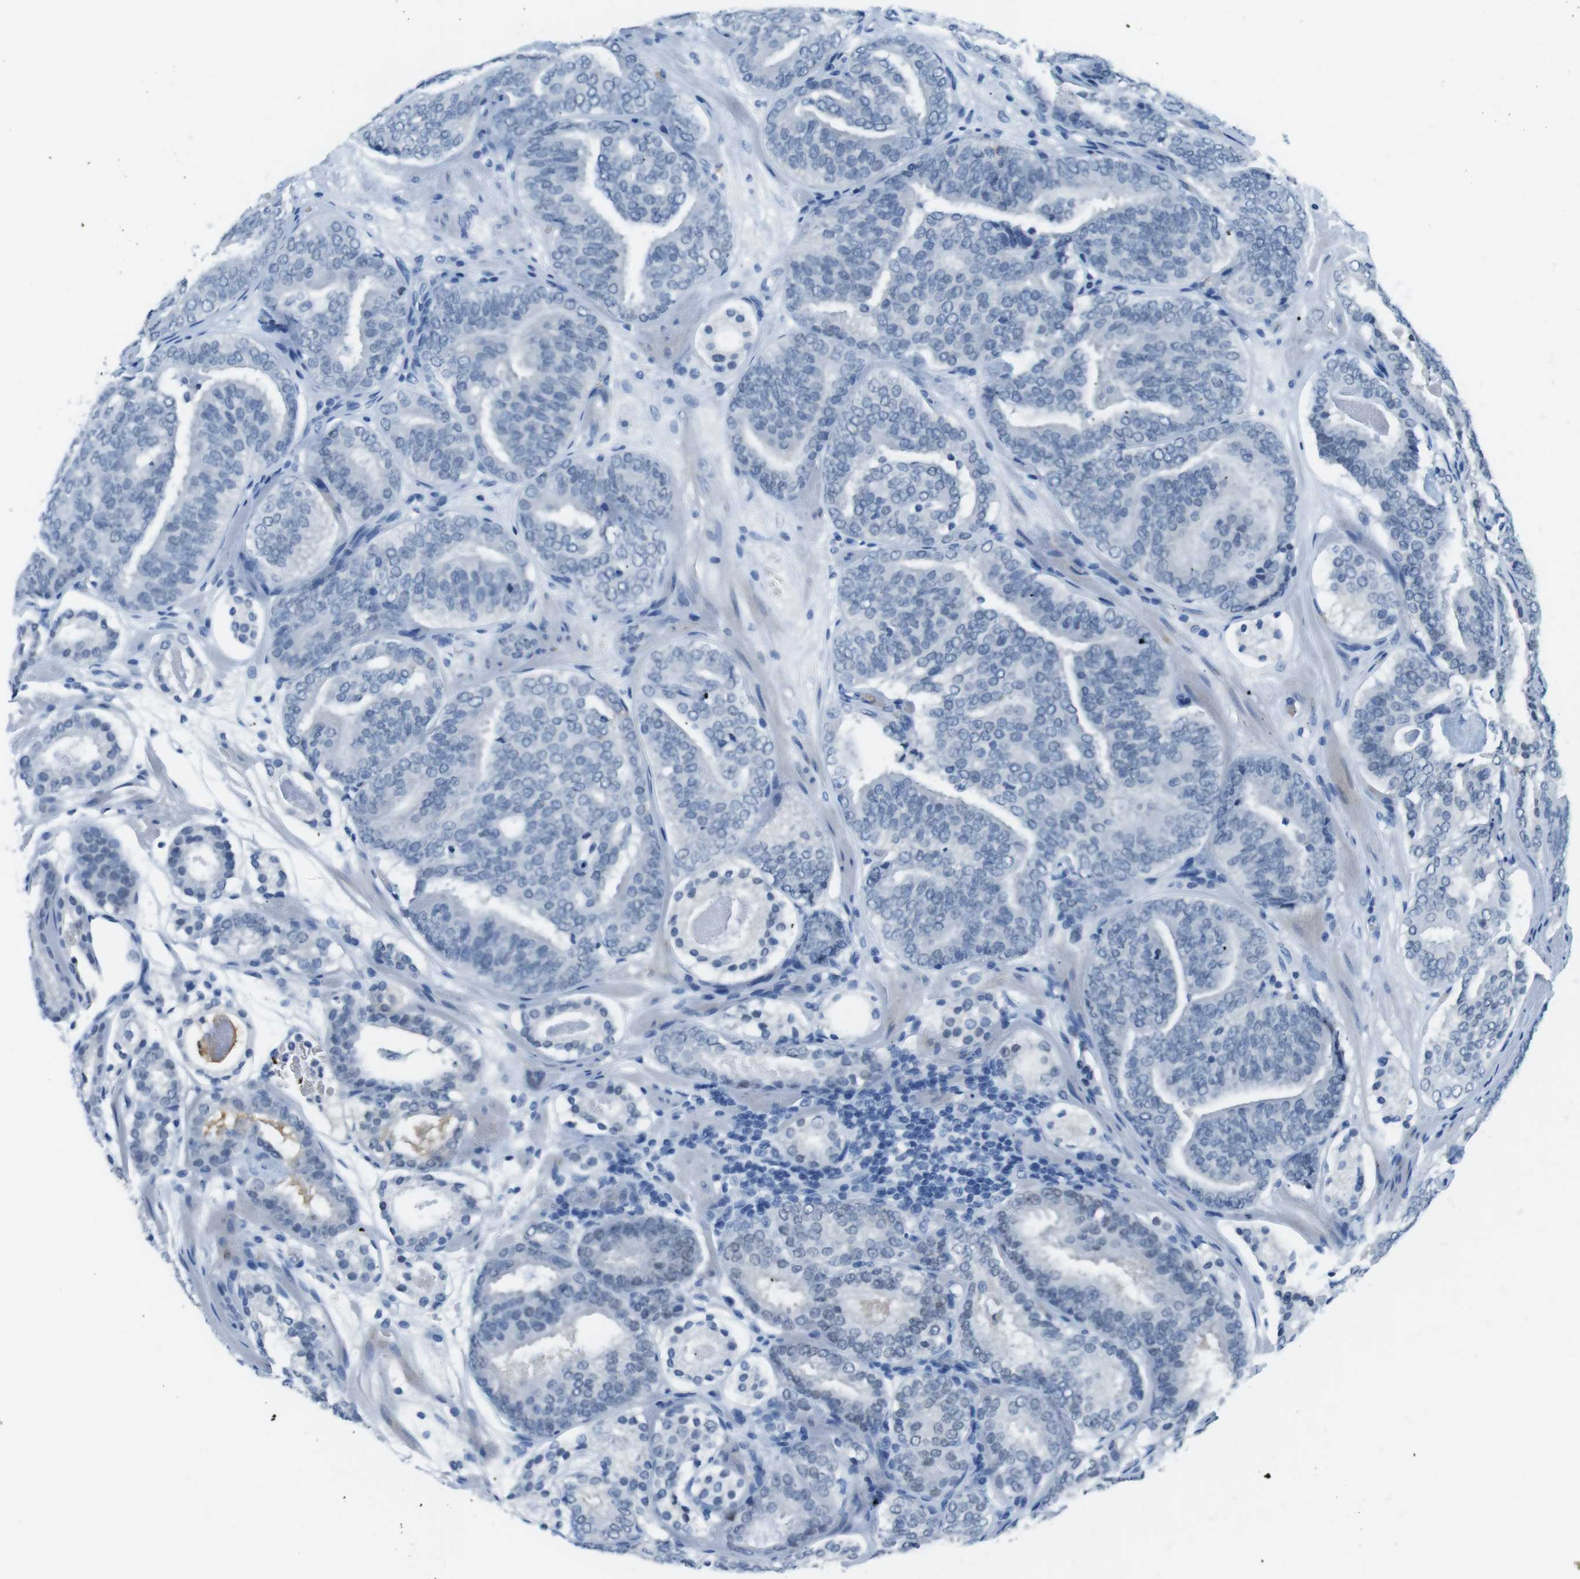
{"staining": {"intensity": "negative", "quantity": "none", "location": "none"}, "tissue": "prostate cancer", "cell_type": "Tumor cells", "image_type": "cancer", "snomed": [{"axis": "morphology", "description": "Adenocarcinoma, Low grade"}, {"axis": "topography", "description": "Prostate"}], "caption": "Prostate adenocarcinoma (low-grade) was stained to show a protein in brown. There is no significant staining in tumor cells.", "gene": "TFAP2C", "patient": {"sex": "male", "age": 69}}